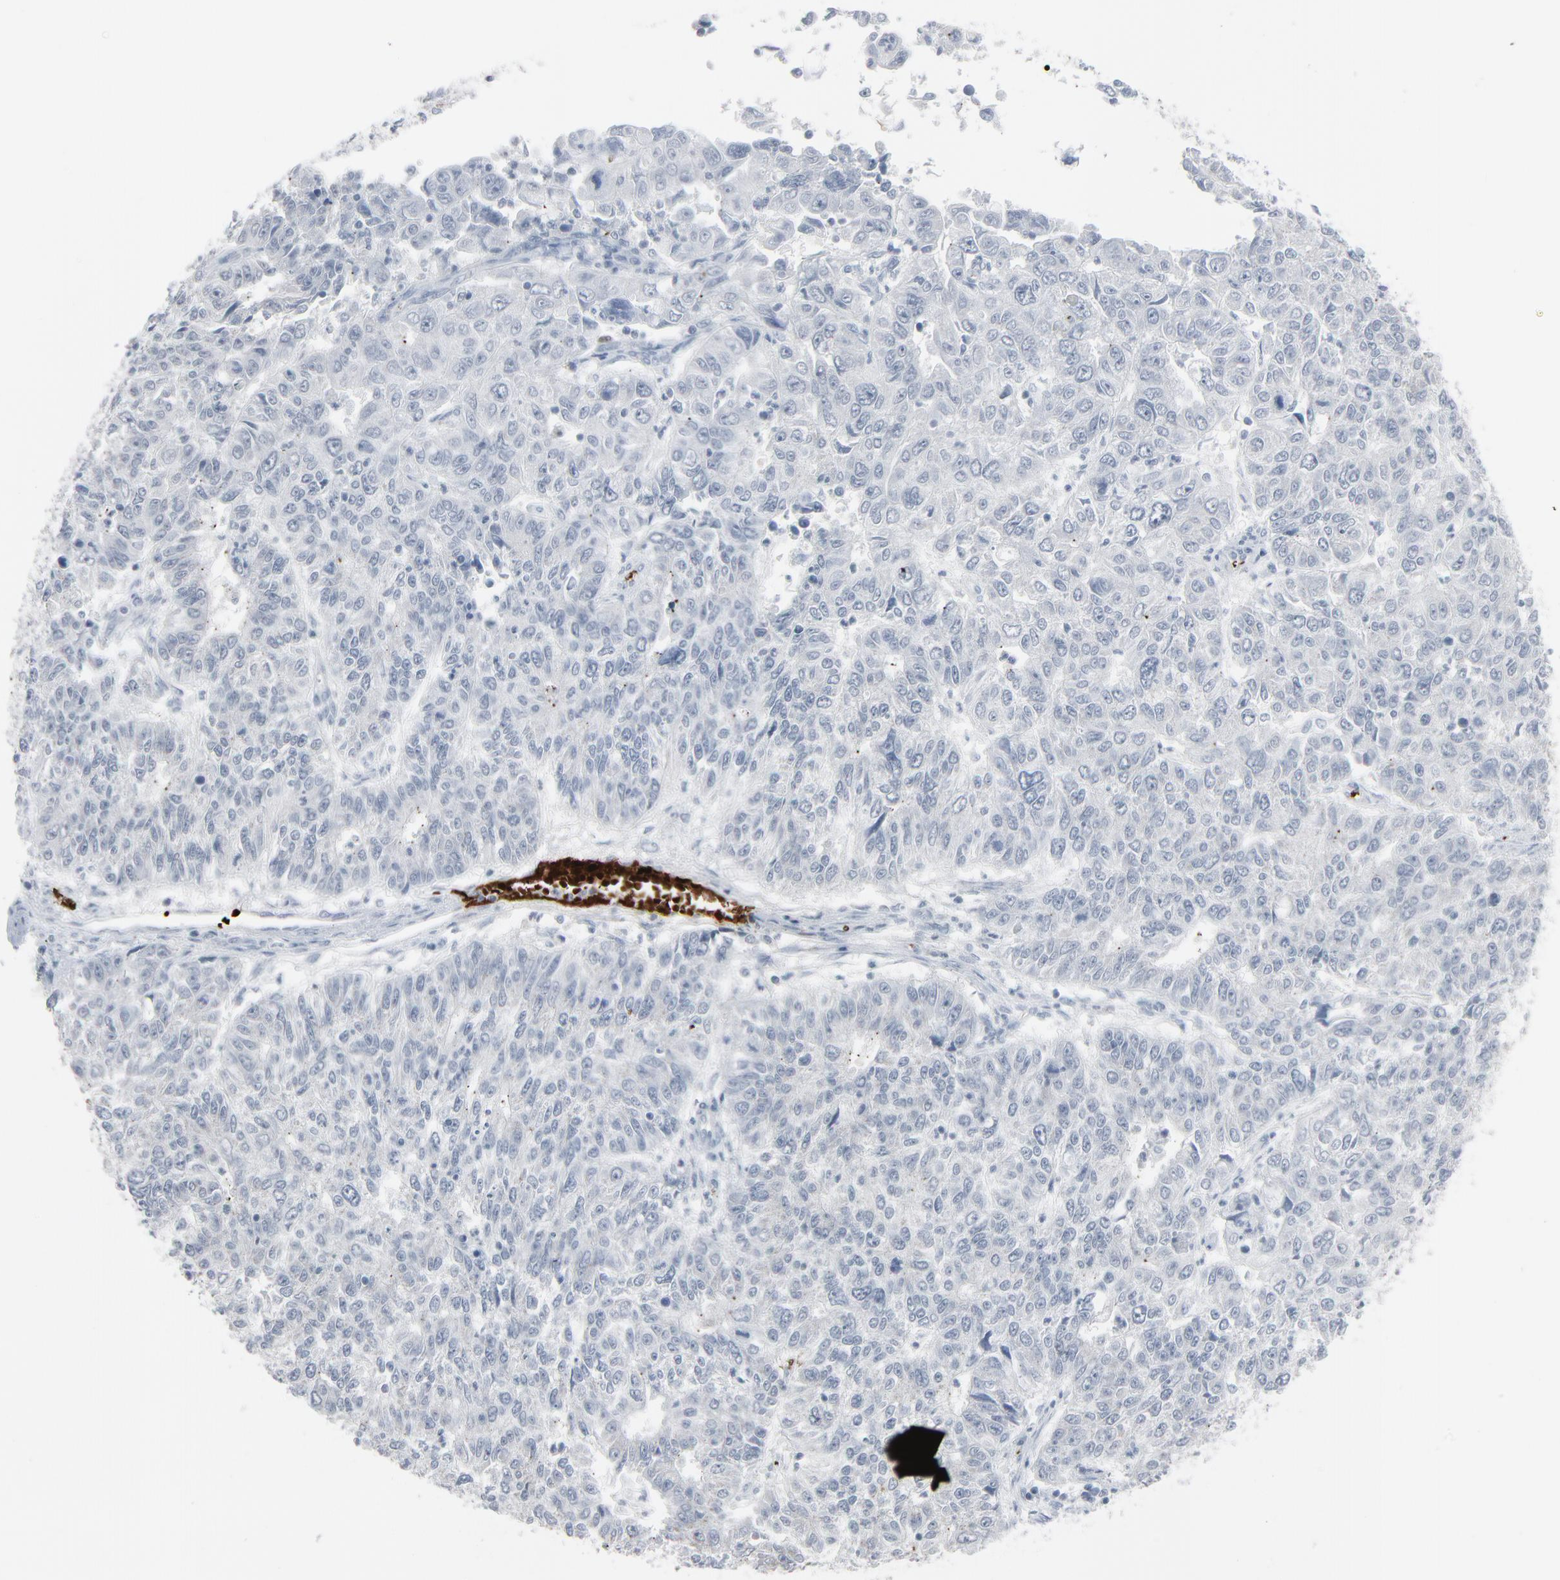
{"staining": {"intensity": "negative", "quantity": "none", "location": "none"}, "tissue": "endometrial cancer", "cell_type": "Tumor cells", "image_type": "cancer", "snomed": [{"axis": "morphology", "description": "Adenocarcinoma, NOS"}, {"axis": "topography", "description": "Endometrium"}], "caption": "Immunohistochemistry micrograph of human endometrial adenocarcinoma stained for a protein (brown), which displays no positivity in tumor cells.", "gene": "SAGE1", "patient": {"sex": "female", "age": 42}}